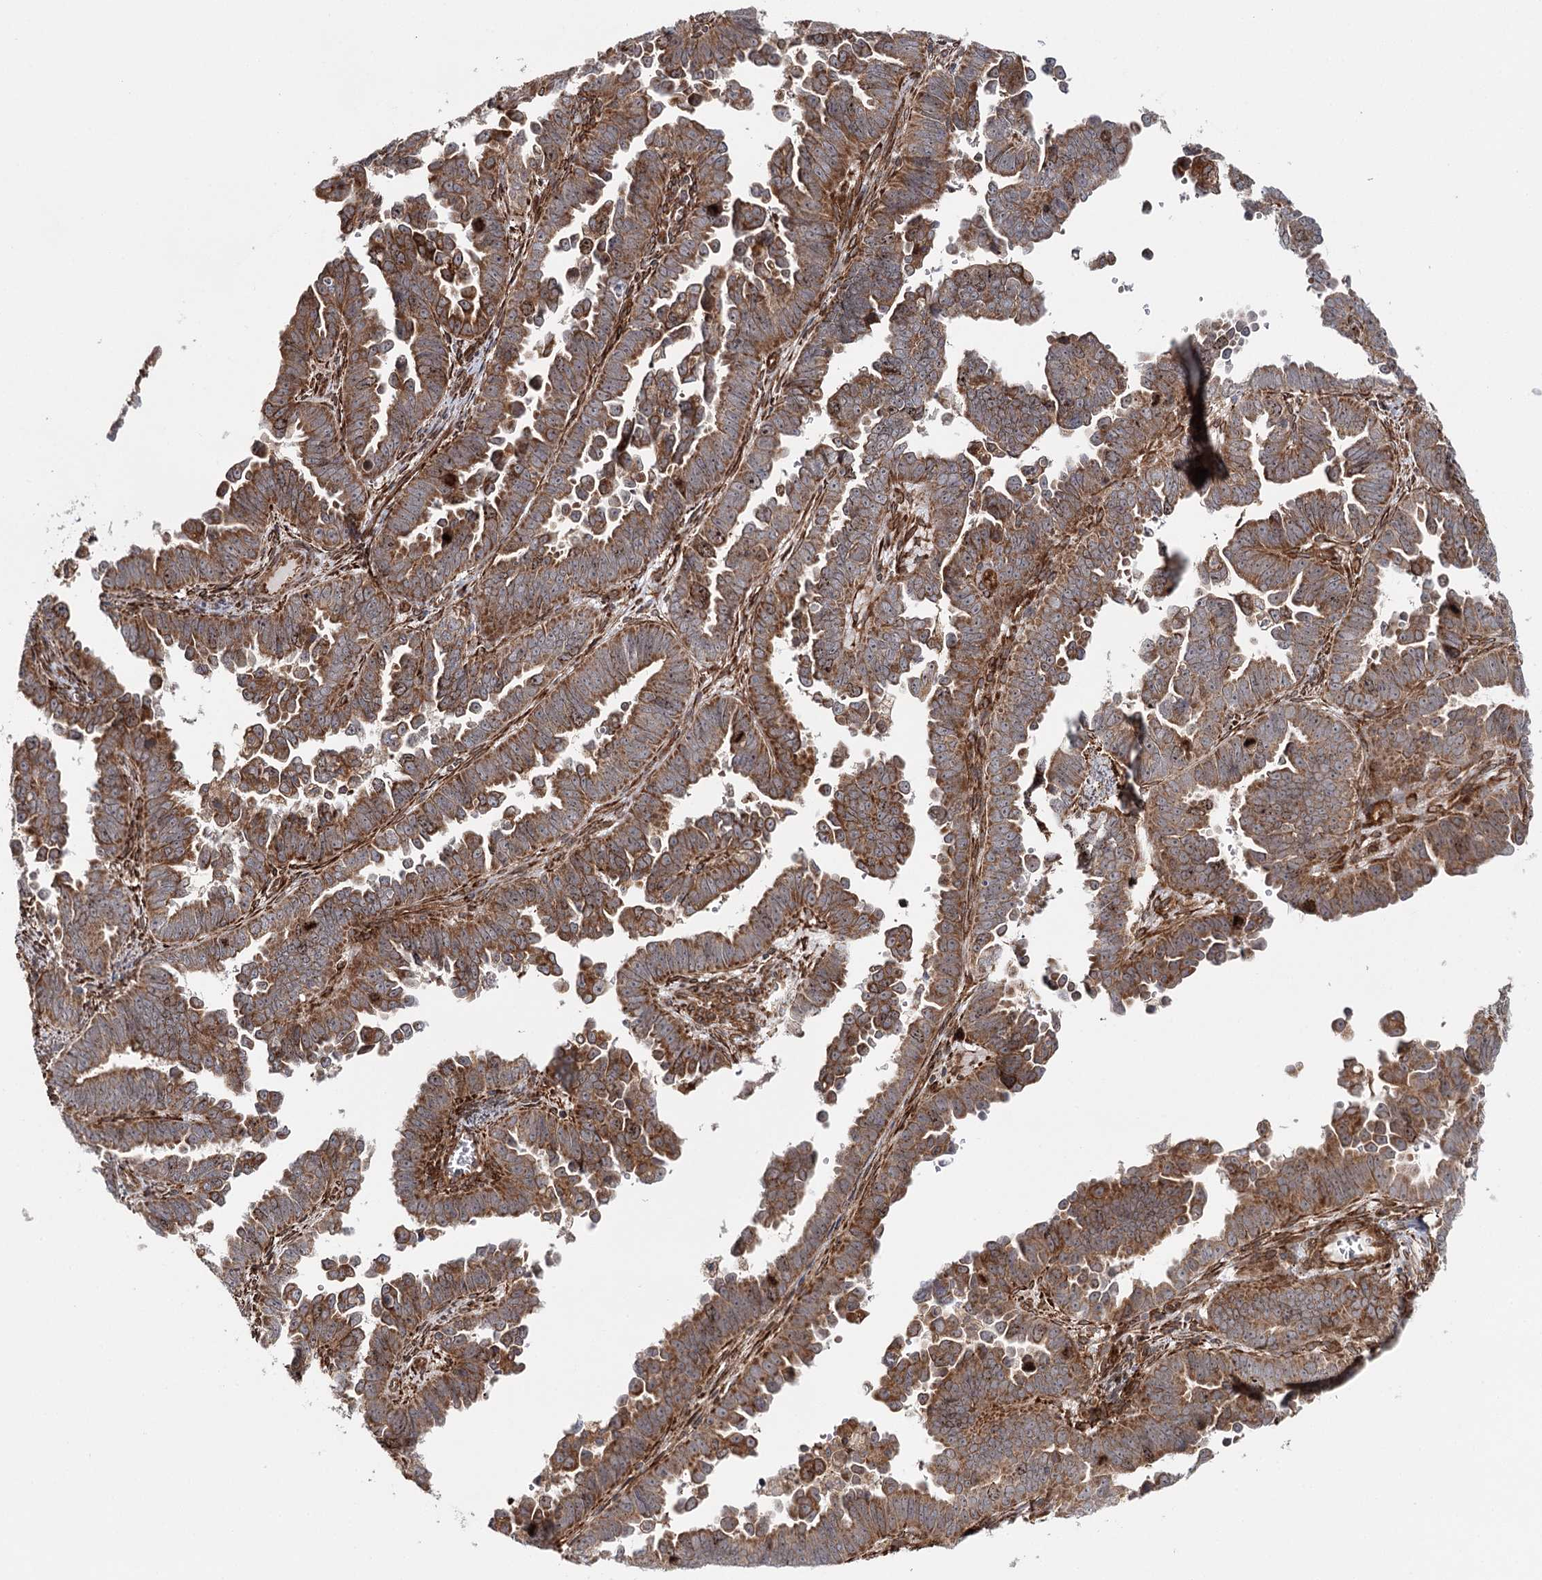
{"staining": {"intensity": "moderate", "quantity": ">75%", "location": "cytoplasmic/membranous"}, "tissue": "endometrial cancer", "cell_type": "Tumor cells", "image_type": "cancer", "snomed": [{"axis": "morphology", "description": "Adenocarcinoma, NOS"}, {"axis": "topography", "description": "Endometrium"}], "caption": "Moderate cytoplasmic/membranous expression for a protein is appreciated in about >75% of tumor cells of endometrial cancer using IHC.", "gene": "MKNK1", "patient": {"sex": "female", "age": 75}}